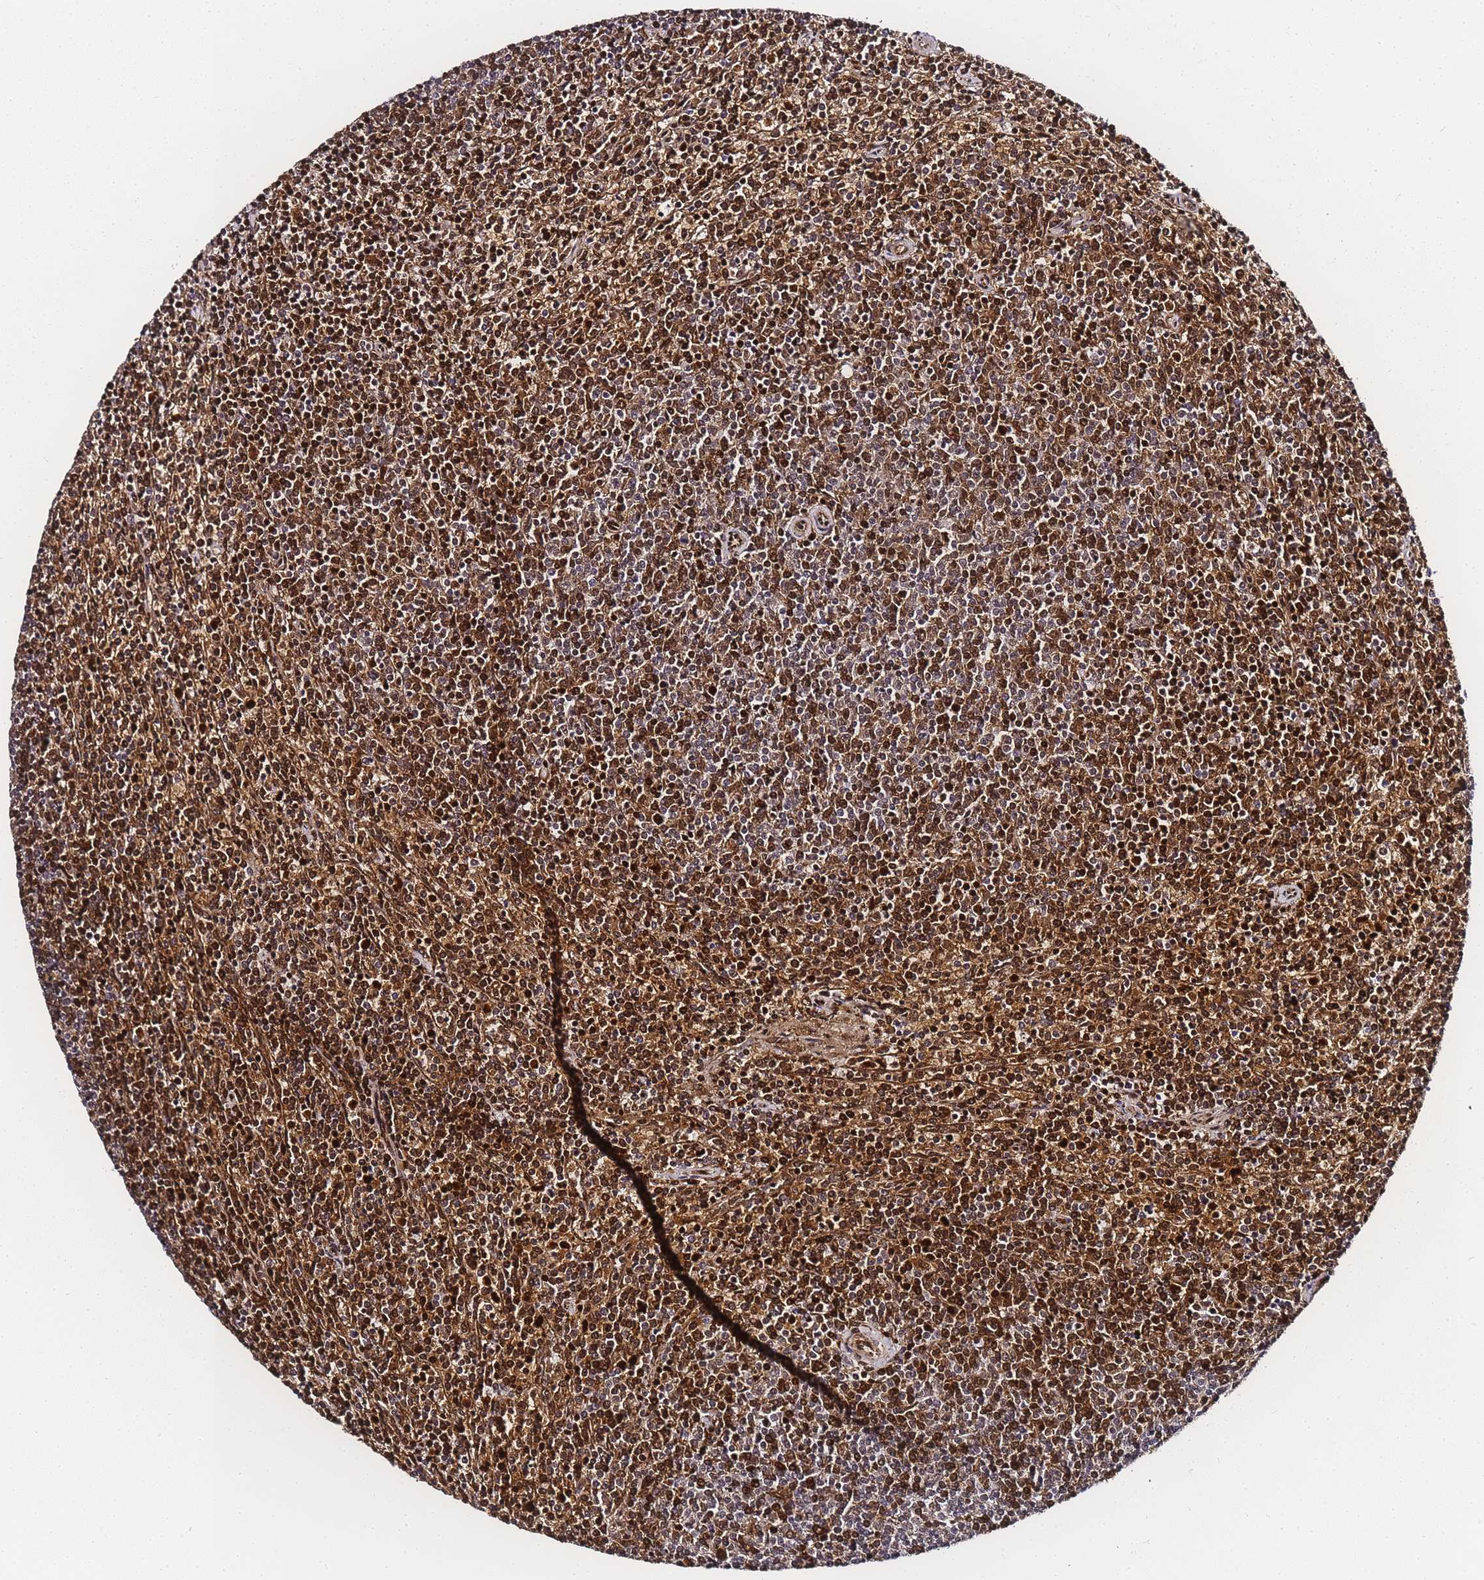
{"staining": {"intensity": "strong", "quantity": "25%-75%", "location": "cytoplasmic/membranous,nuclear"}, "tissue": "lymphoma", "cell_type": "Tumor cells", "image_type": "cancer", "snomed": [{"axis": "morphology", "description": "Malignant lymphoma, non-Hodgkin's type, Low grade"}, {"axis": "topography", "description": "Spleen"}], "caption": "The micrograph displays staining of malignant lymphoma, non-Hodgkin's type (low-grade), revealing strong cytoplasmic/membranous and nuclear protein staining (brown color) within tumor cells. Nuclei are stained in blue.", "gene": "POLR1A", "patient": {"sex": "female", "age": 50}}